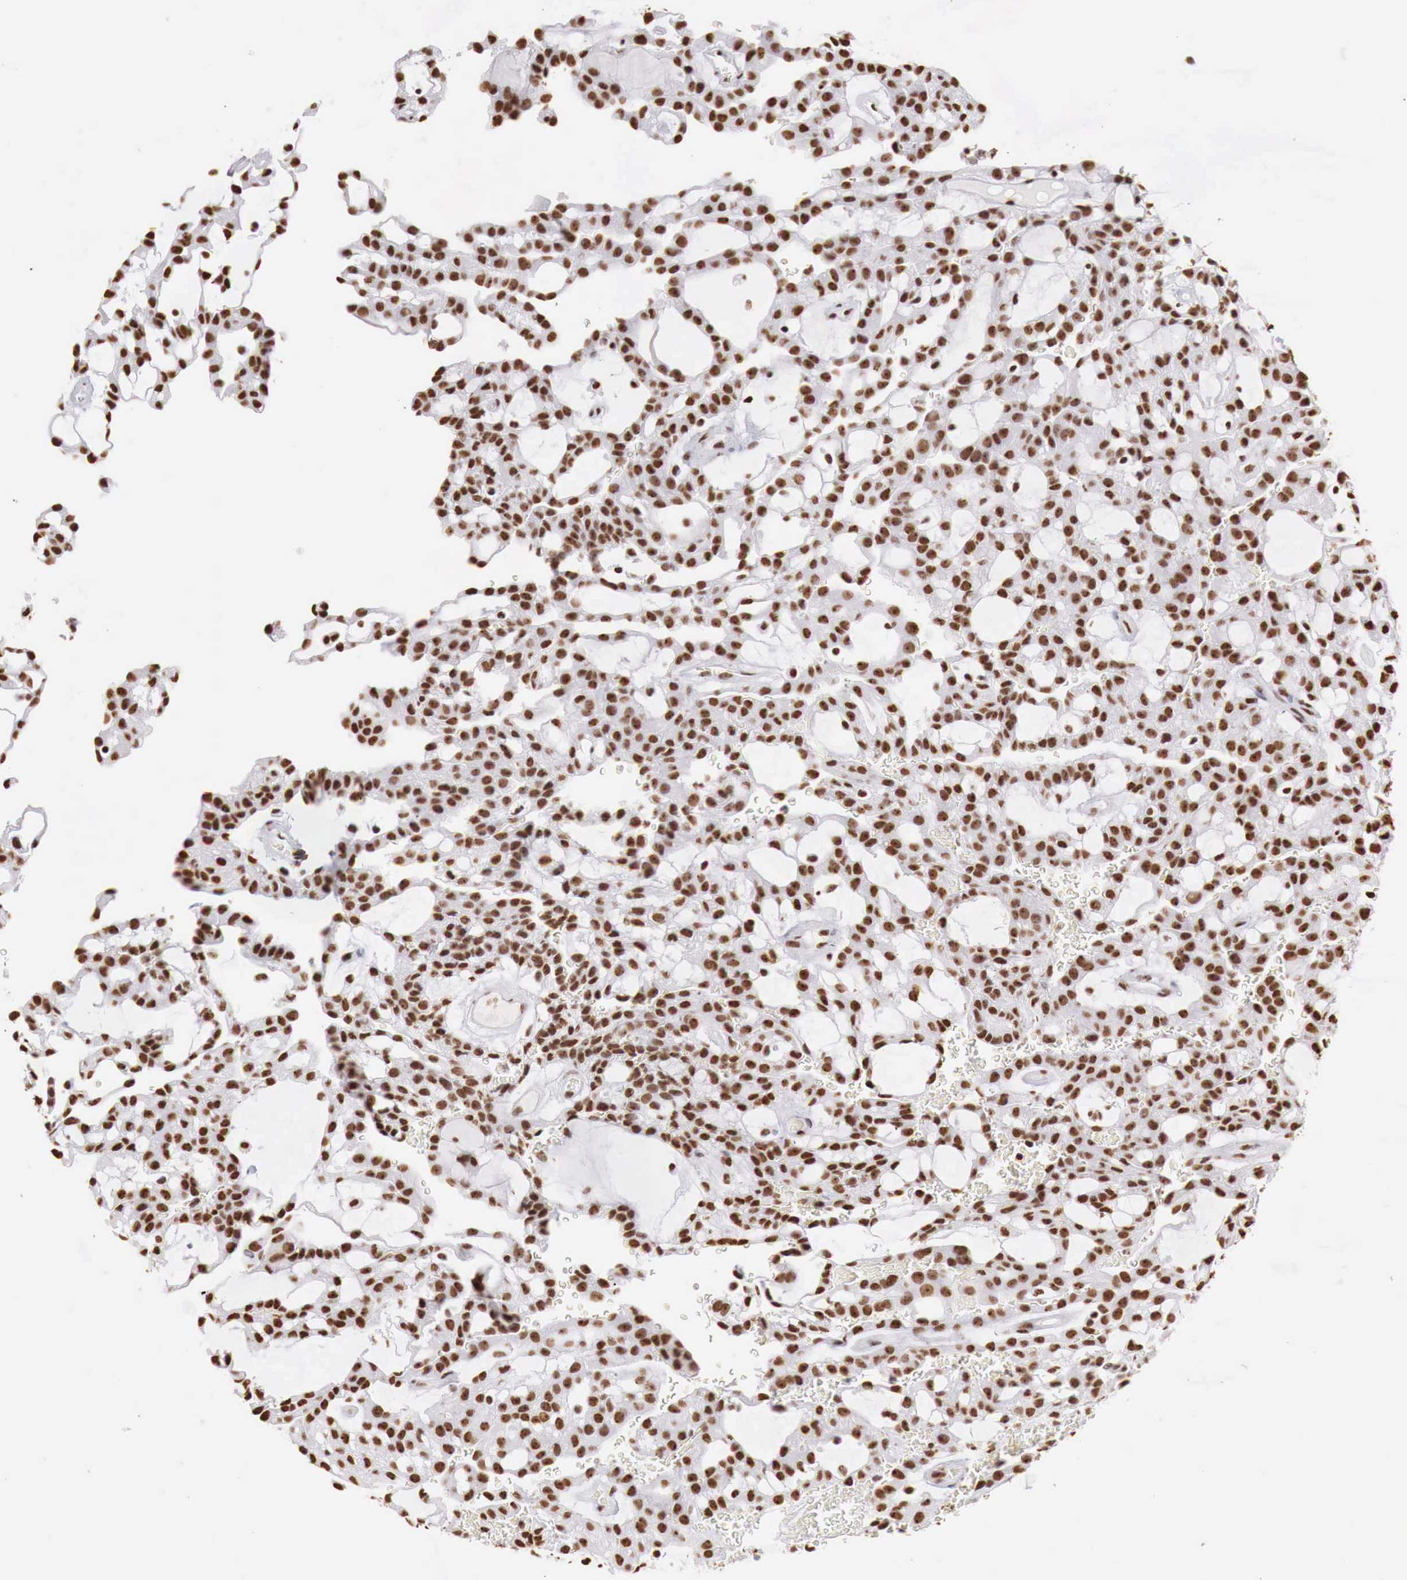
{"staining": {"intensity": "strong", "quantity": ">75%", "location": "nuclear"}, "tissue": "renal cancer", "cell_type": "Tumor cells", "image_type": "cancer", "snomed": [{"axis": "morphology", "description": "Adenocarcinoma, NOS"}, {"axis": "topography", "description": "Kidney"}], "caption": "Renal cancer (adenocarcinoma) stained with a protein marker demonstrates strong staining in tumor cells.", "gene": "DKC1", "patient": {"sex": "male", "age": 63}}